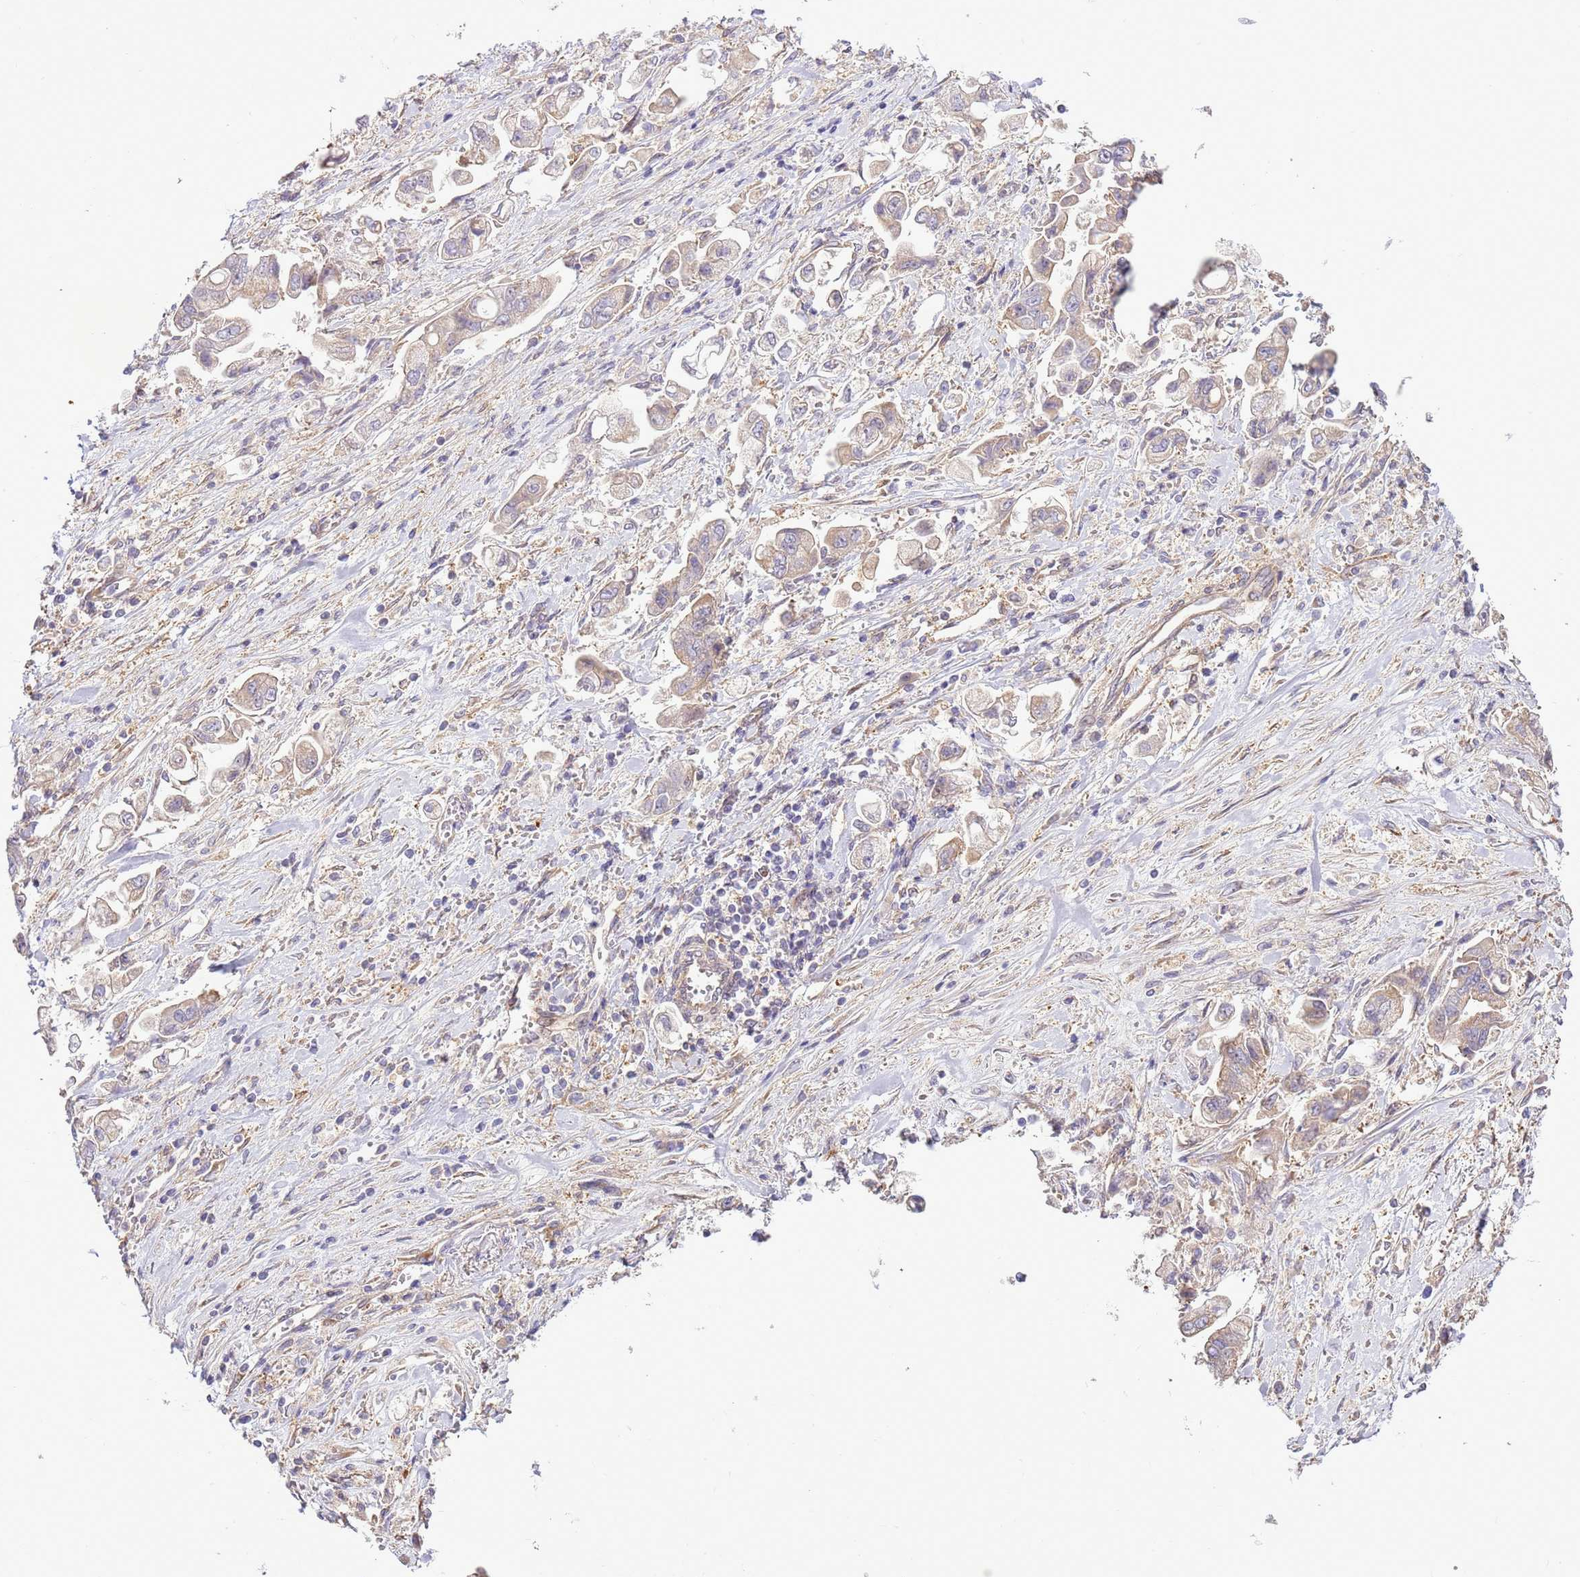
{"staining": {"intensity": "weak", "quantity": "25%-75%", "location": "cytoplasmic/membranous"}, "tissue": "stomach cancer", "cell_type": "Tumor cells", "image_type": "cancer", "snomed": [{"axis": "morphology", "description": "Adenocarcinoma, NOS"}, {"axis": "topography", "description": "Stomach"}], "caption": "A histopathology image showing weak cytoplasmic/membranous staining in approximately 25%-75% of tumor cells in stomach cancer (adenocarcinoma), as visualized by brown immunohistochemical staining.", "gene": "SCARA3", "patient": {"sex": "male", "age": 62}}